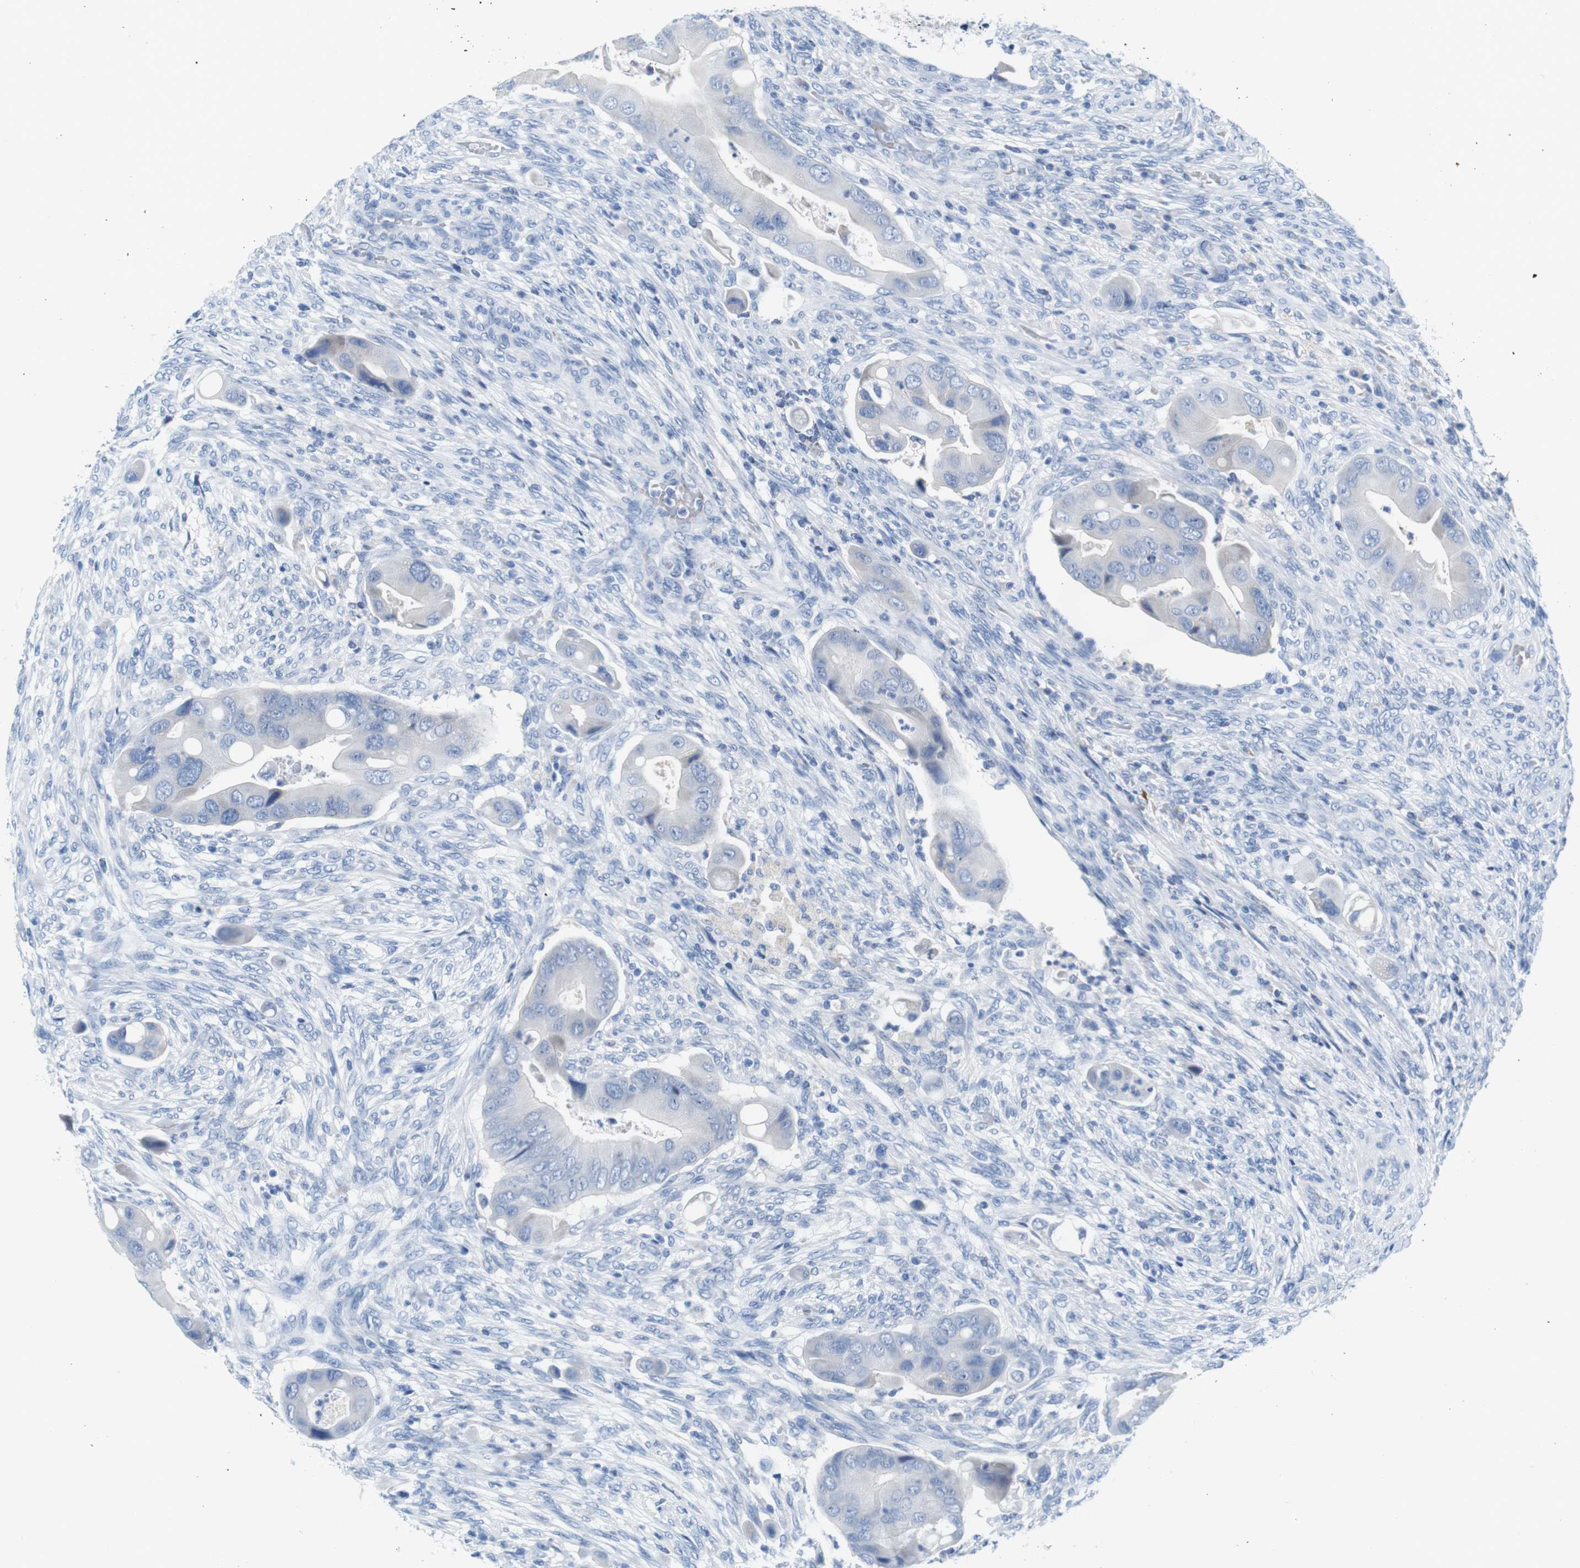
{"staining": {"intensity": "negative", "quantity": "none", "location": "none"}, "tissue": "colorectal cancer", "cell_type": "Tumor cells", "image_type": "cancer", "snomed": [{"axis": "morphology", "description": "Adenocarcinoma, NOS"}, {"axis": "topography", "description": "Rectum"}], "caption": "Immunohistochemistry photomicrograph of human colorectal adenocarcinoma stained for a protein (brown), which displays no staining in tumor cells.", "gene": "IGSF8", "patient": {"sex": "female", "age": 57}}